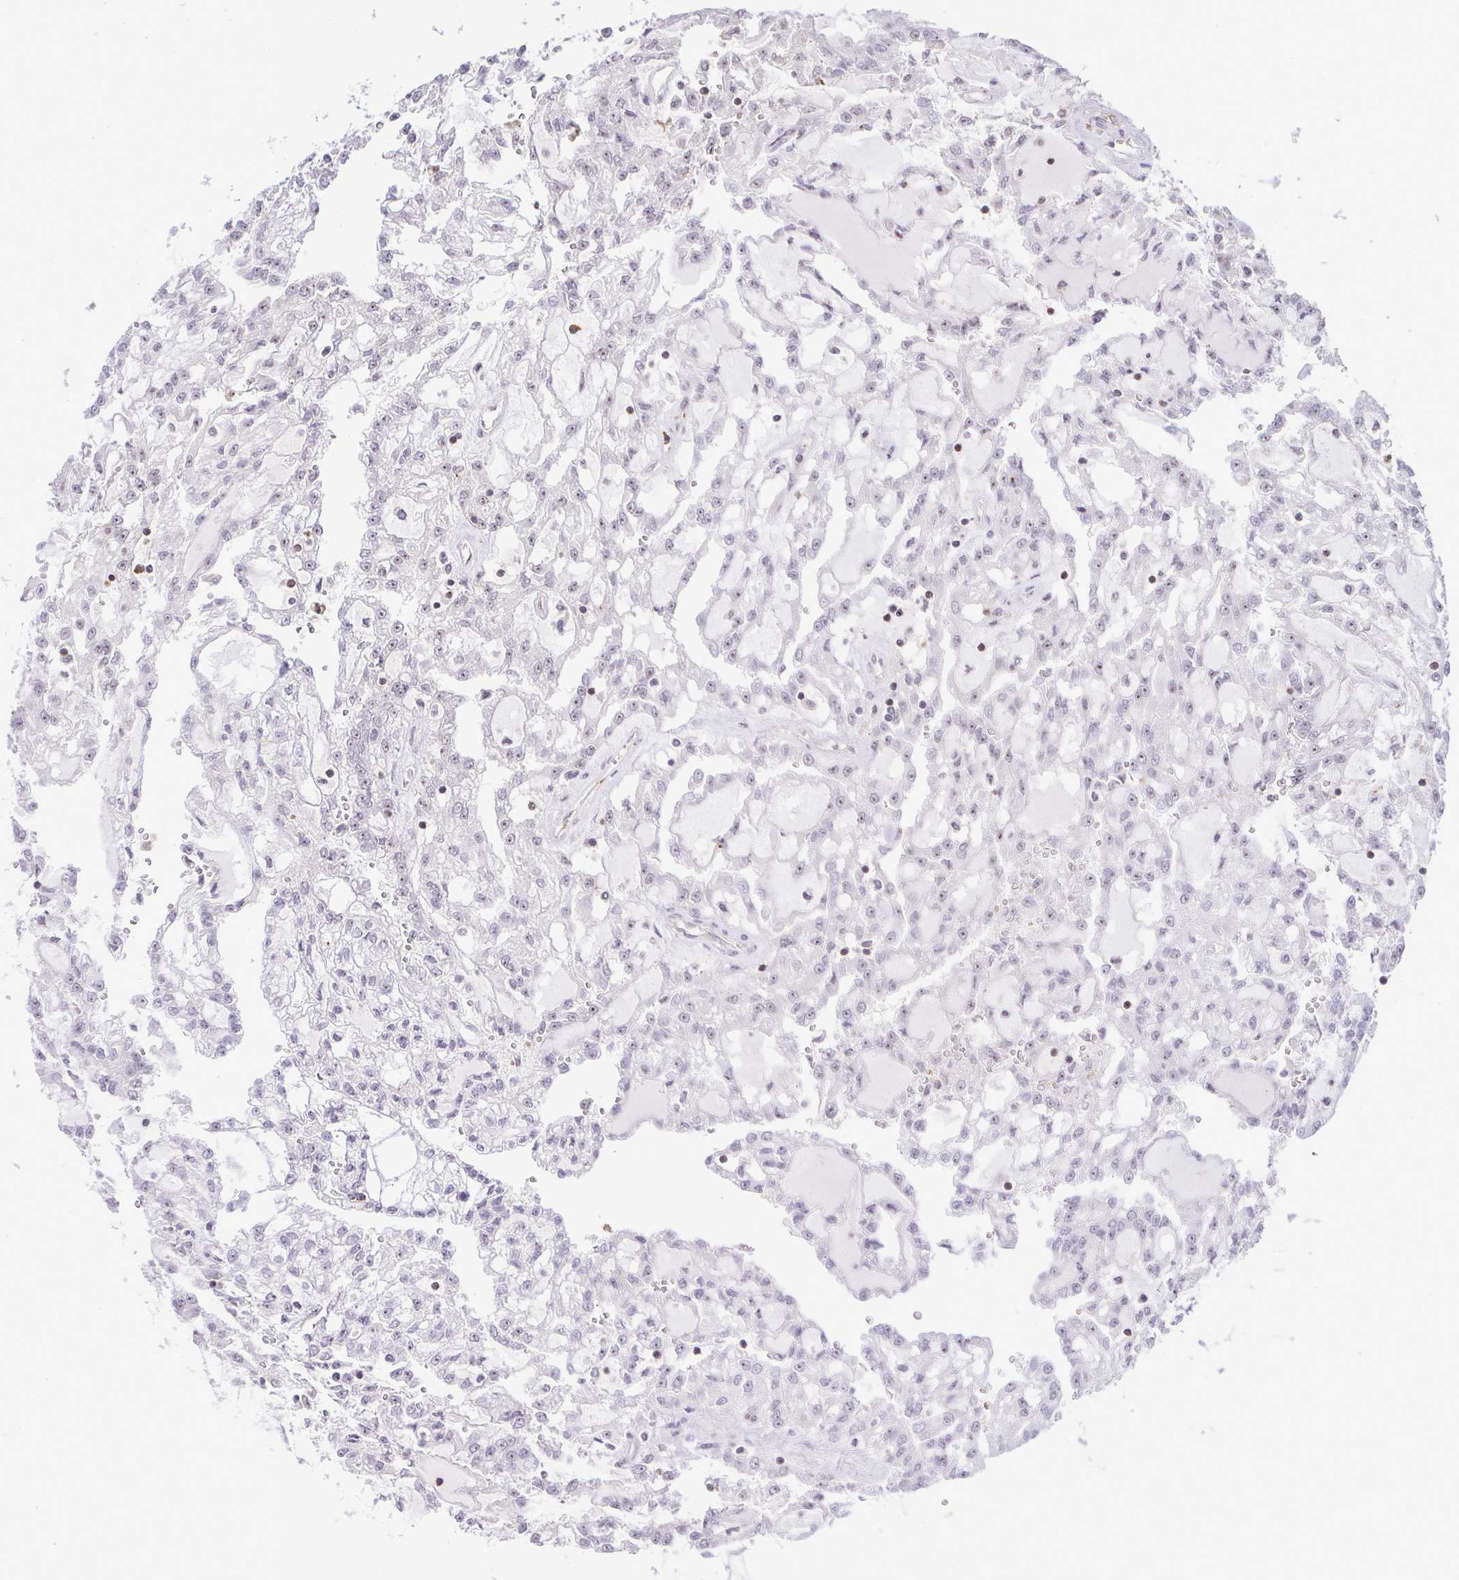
{"staining": {"intensity": "negative", "quantity": "none", "location": "none"}, "tissue": "renal cancer", "cell_type": "Tumor cells", "image_type": "cancer", "snomed": [{"axis": "morphology", "description": "Adenocarcinoma, NOS"}, {"axis": "topography", "description": "Kidney"}], "caption": "Renal adenocarcinoma was stained to show a protein in brown. There is no significant positivity in tumor cells.", "gene": "RSL24D1", "patient": {"sex": "male", "age": 63}}